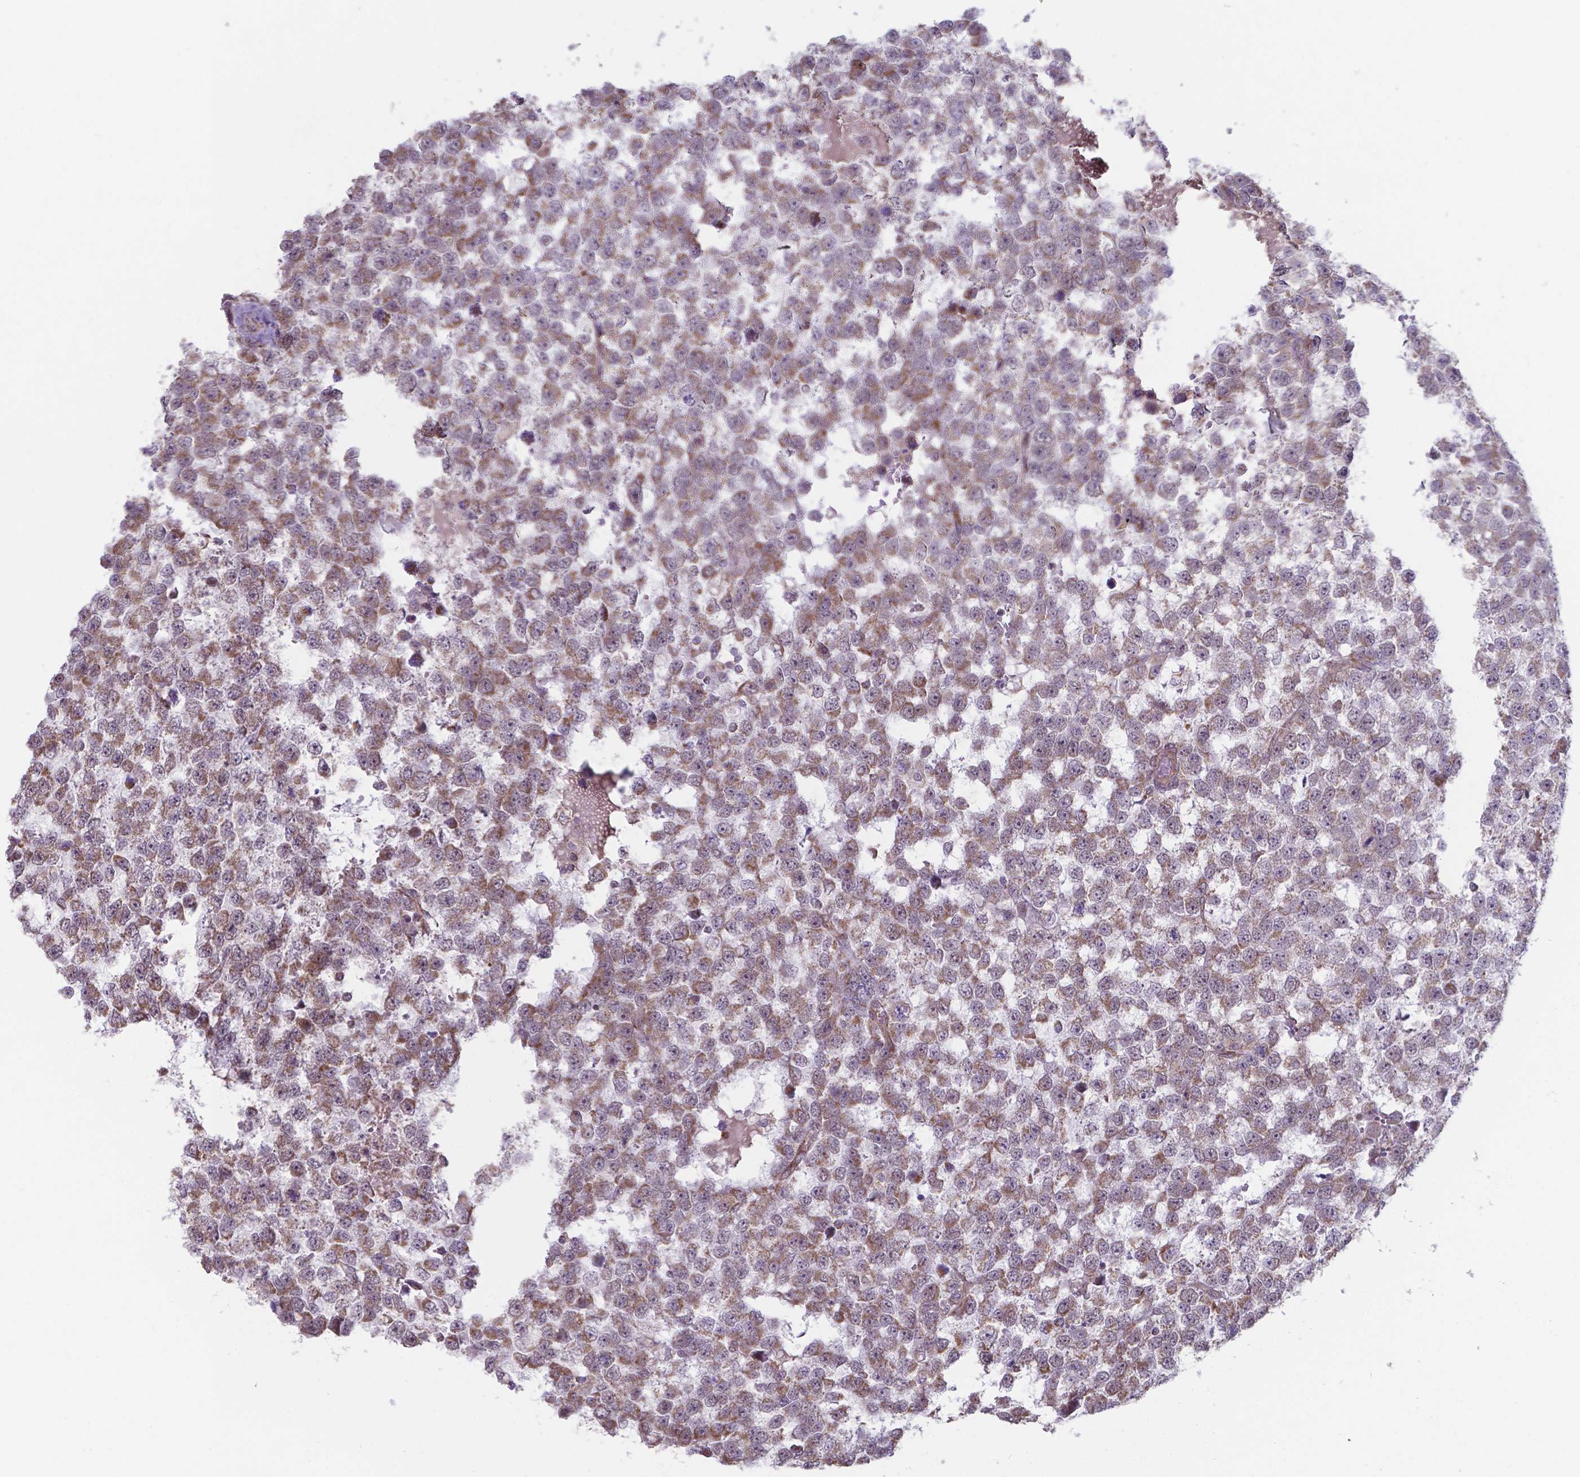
{"staining": {"intensity": "weak", "quantity": "25%-75%", "location": "cytoplasmic/membranous"}, "tissue": "testis cancer", "cell_type": "Tumor cells", "image_type": "cancer", "snomed": [{"axis": "morphology", "description": "Normal tissue, NOS"}, {"axis": "morphology", "description": "Seminoma, NOS"}, {"axis": "topography", "description": "Testis"}, {"axis": "topography", "description": "Epididymis"}], "caption": "IHC of human testis cancer (seminoma) exhibits low levels of weak cytoplasmic/membranous expression in about 25%-75% of tumor cells.", "gene": "FAM114A1", "patient": {"sex": "male", "age": 34}}